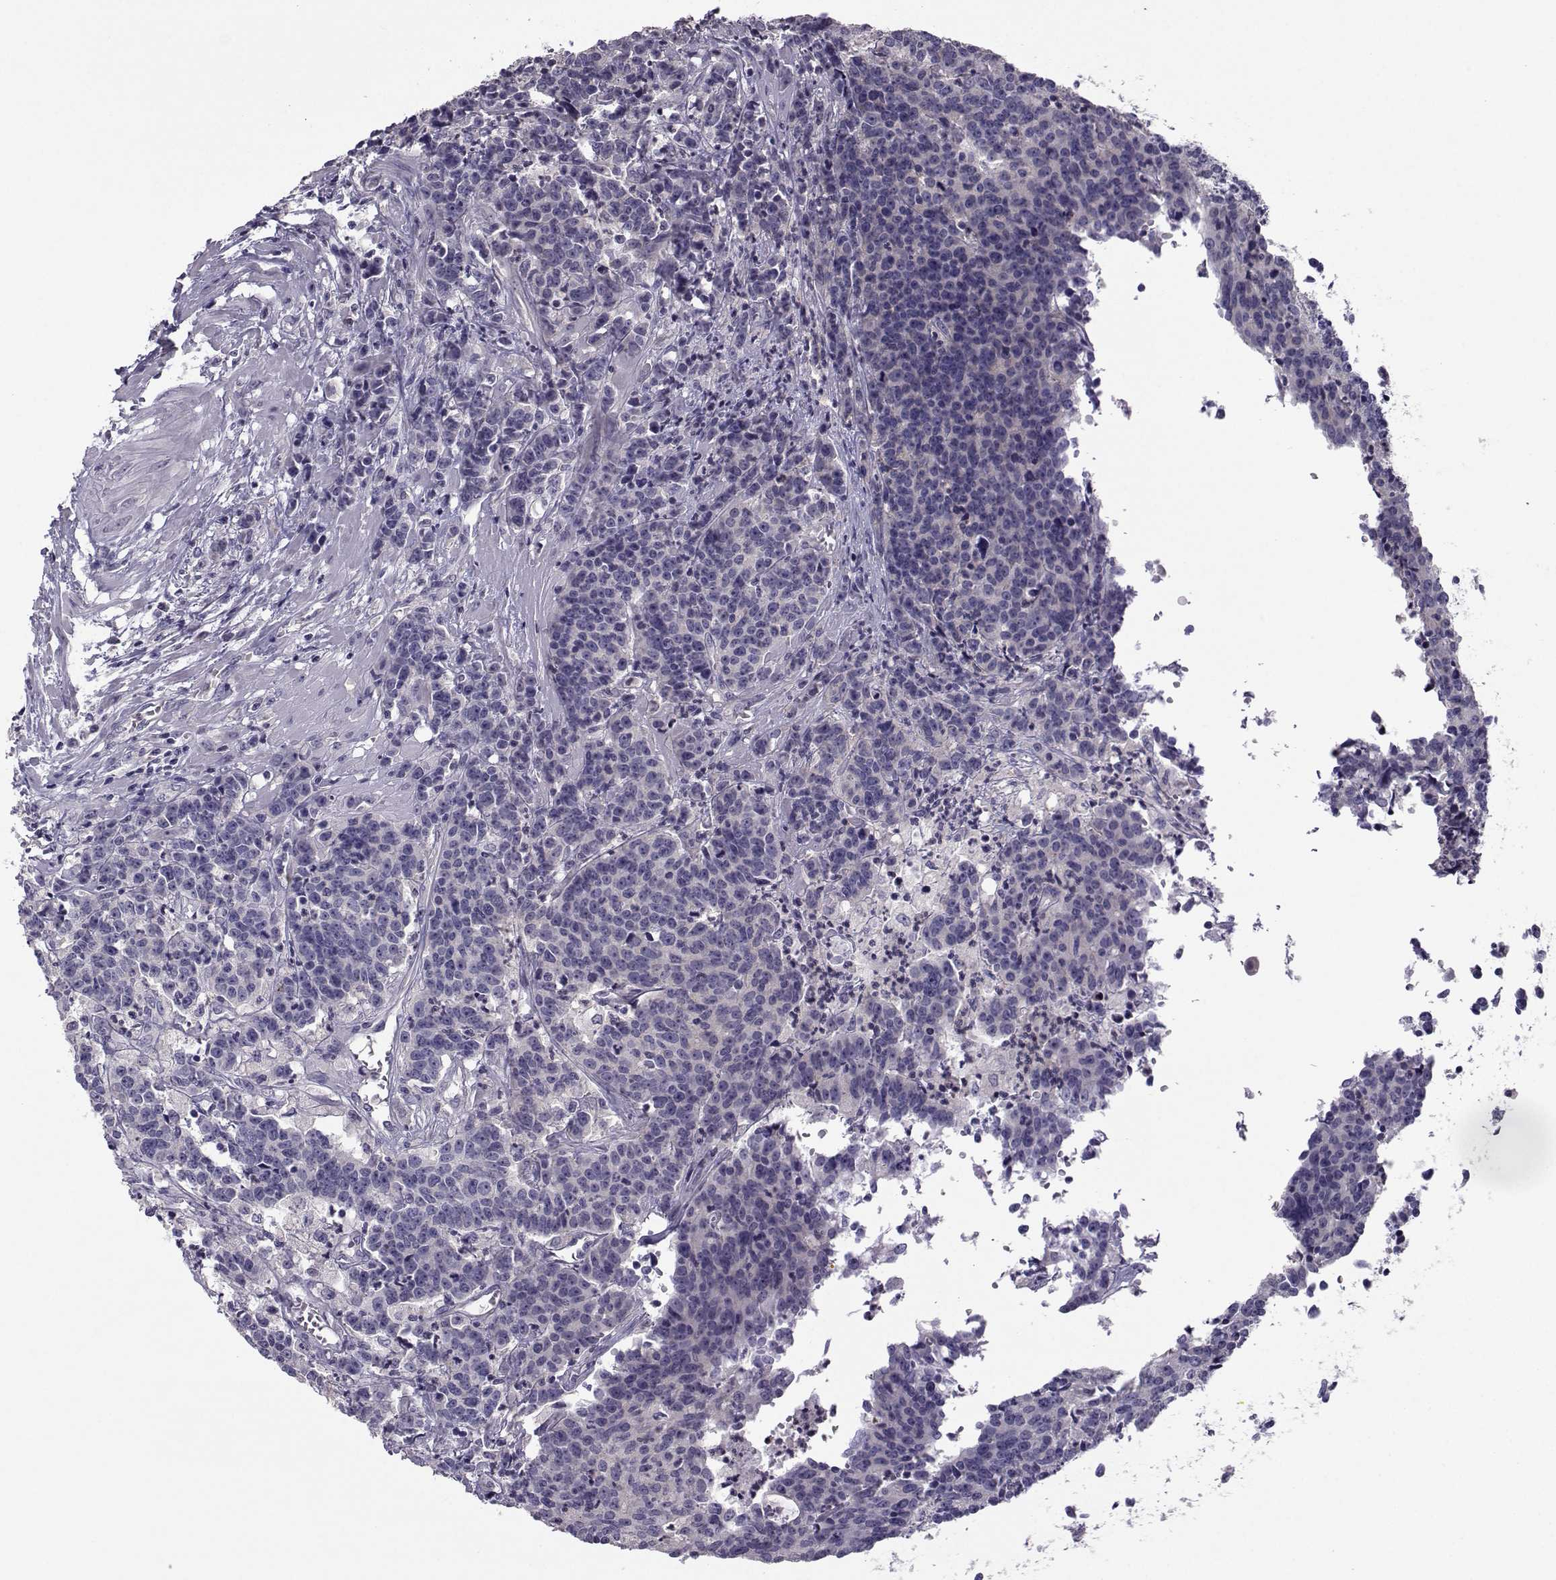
{"staining": {"intensity": "negative", "quantity": "none", "location": "none"}, "tissue": "prostate cancer", "cell_type": "Tumor cells", "image_type": "cancer", "snomed": [{"axis": "morphology", "description": "Adenocarcinoma, NOS"}, {"axis": "topography", "description": "Prostate"}], "caption": "DAB (3,3'-diaminobenzidine) immunohistochemical staining of human prostate cancer demonstrates no significant positivity in tumor cells. (DAB IHC, high magnification).", "gene": "FCAMR", "patient": {"sex": "male", "age": 67}}